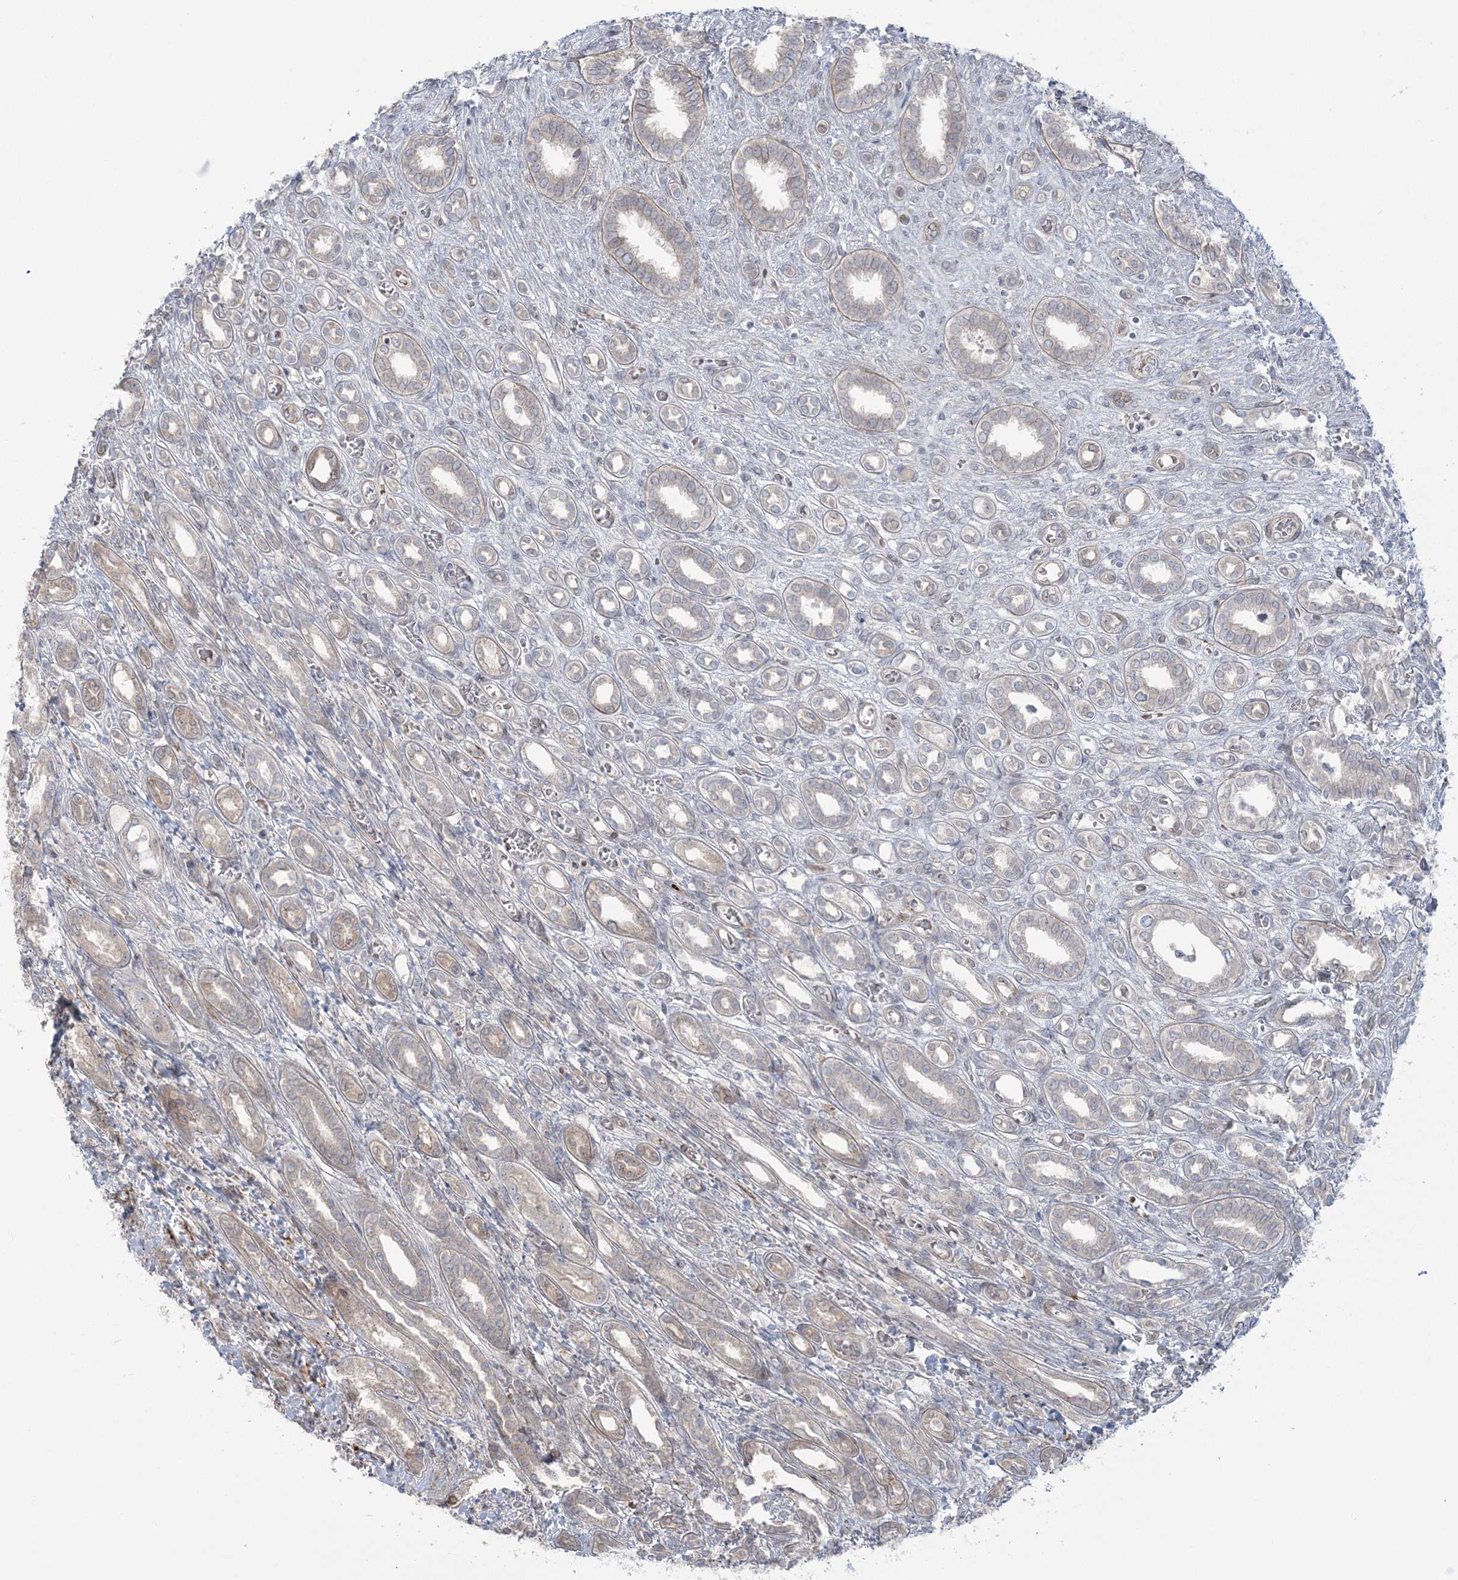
{"staining": {"intensity": "moderate", "quantity": "25%-75%", "location": "cytoplasmic/membranous,nuclear"}, "tissue": "kidney", "cell_type": "Cells in glomeruli", "image_type": "normal", "snomed": [{"axis": "morphology", "description": "Normal tissue, NOS"}, {"axis": "morphology", "description": "Neoplasm, malignant, NOS"}, {"axis": "topography", "description": "Kidney"}], "caption": "Moderate cytoplasmic/membranous,nuclear expression is seen in approximately 25%-75% of cells in glomeruli in benign kidney.", "gene": "NUDT9", "patient": {"sex": "female", "age": 1}}